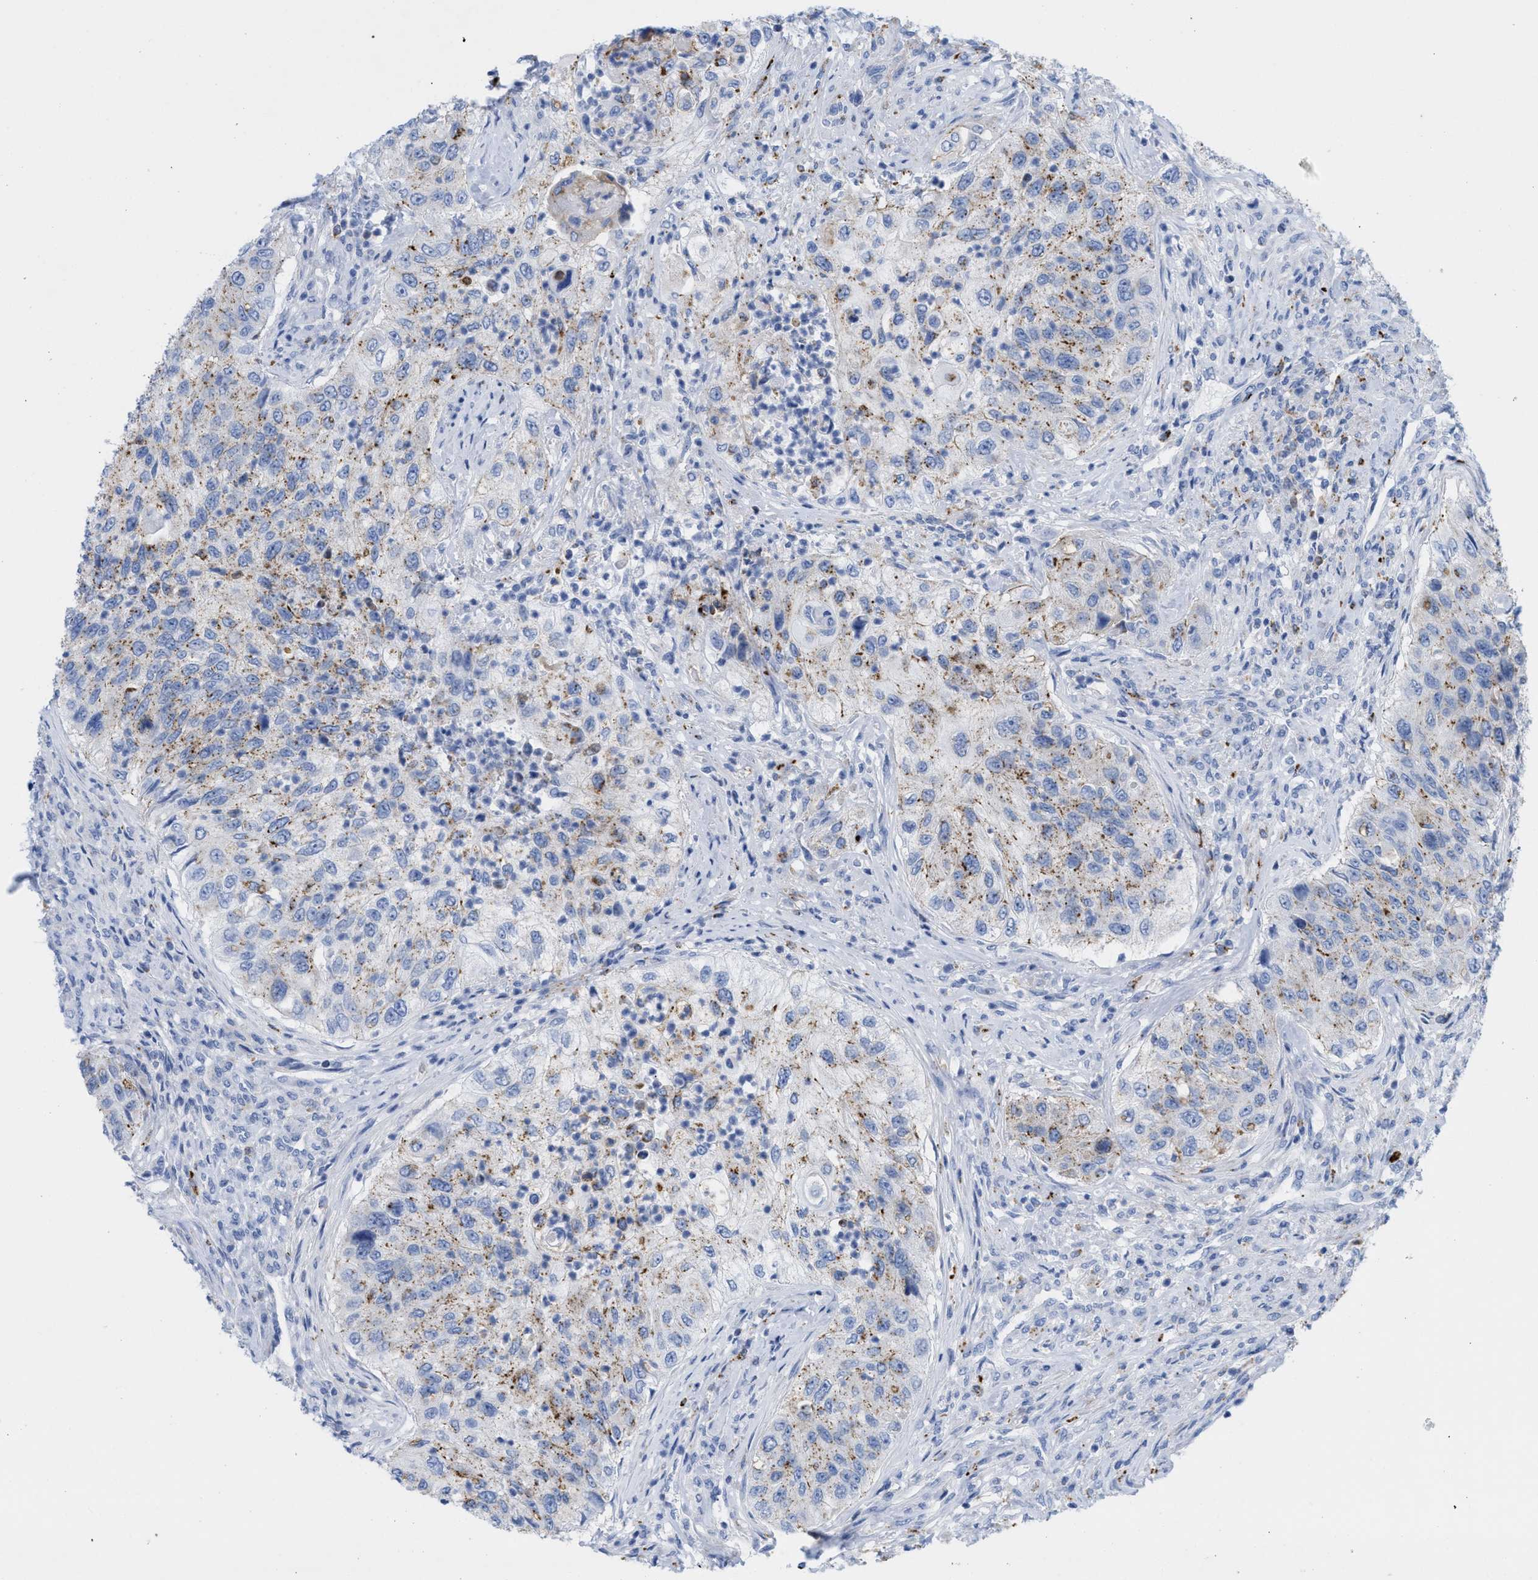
{"staining": {"intensity": "moderate", "quantity": "25%-75%", "location": "cytoplasmic/membranous"}, "tissue": "urothelial cancer", "cell_type": "Tumor cells", "image_type": "cancer", "snomed": [{"axis": "morphology", "description": "Urothelial carcinoma, High grade"}, {"axis": "topography", "description": "Urinary bladder"}], "caption": "Immunohistochemical staining of high-grade urothelial carcinoma reveals medium levels of moderate cytoplasmic/membranous expression in about 25%-75% of tumor cells.", "gene": "DRAM2", "patient": {"sex": "female", "age": 60}}